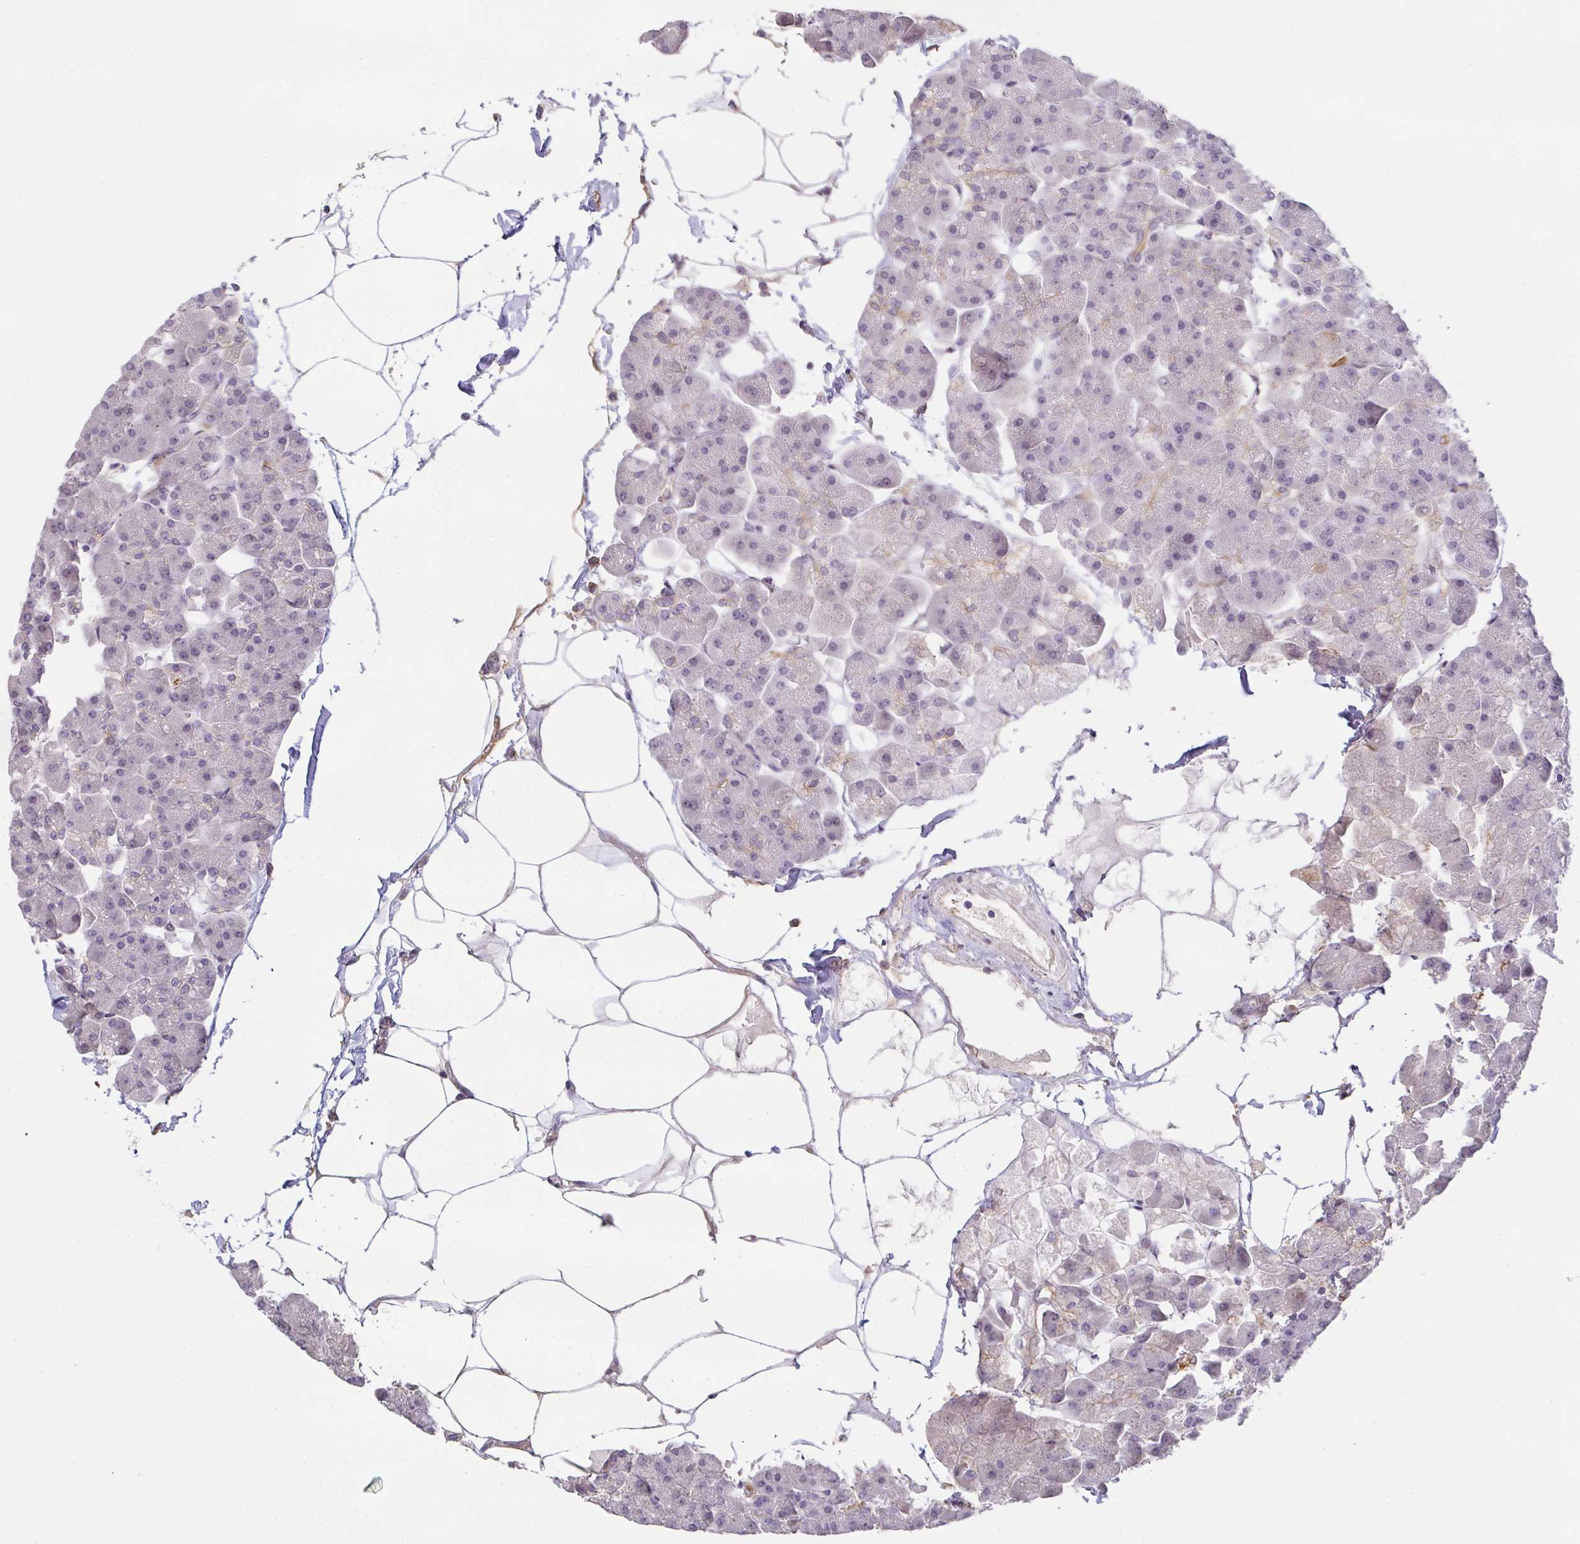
{"staining": {"intensity": "moderate", "quantity": "<25%", "location": "cytoplasmic/membranous"}, "tissue": "pancreas", "cell_type": "Exocrine glandular cells", "image_type": "normal", "snomed": [{"axis": "morphology", "description": "Normal tissue, NOS"}, {"axis": "topography", "description": "Pancreas"}], "caption": "Protein staining of normal pancreas demonstrates moderate cytoplasmic/membranous positivity in approximately <25% of exocrine glandular cells. The staining was performed using DAB to visualize the protein expression in brown, while the nuclei were stained in blue with hematoxylin (Magnification: 20x).", "gene": "EEF1AKMT1", "patient": {"sex": "male", "age": 35}}